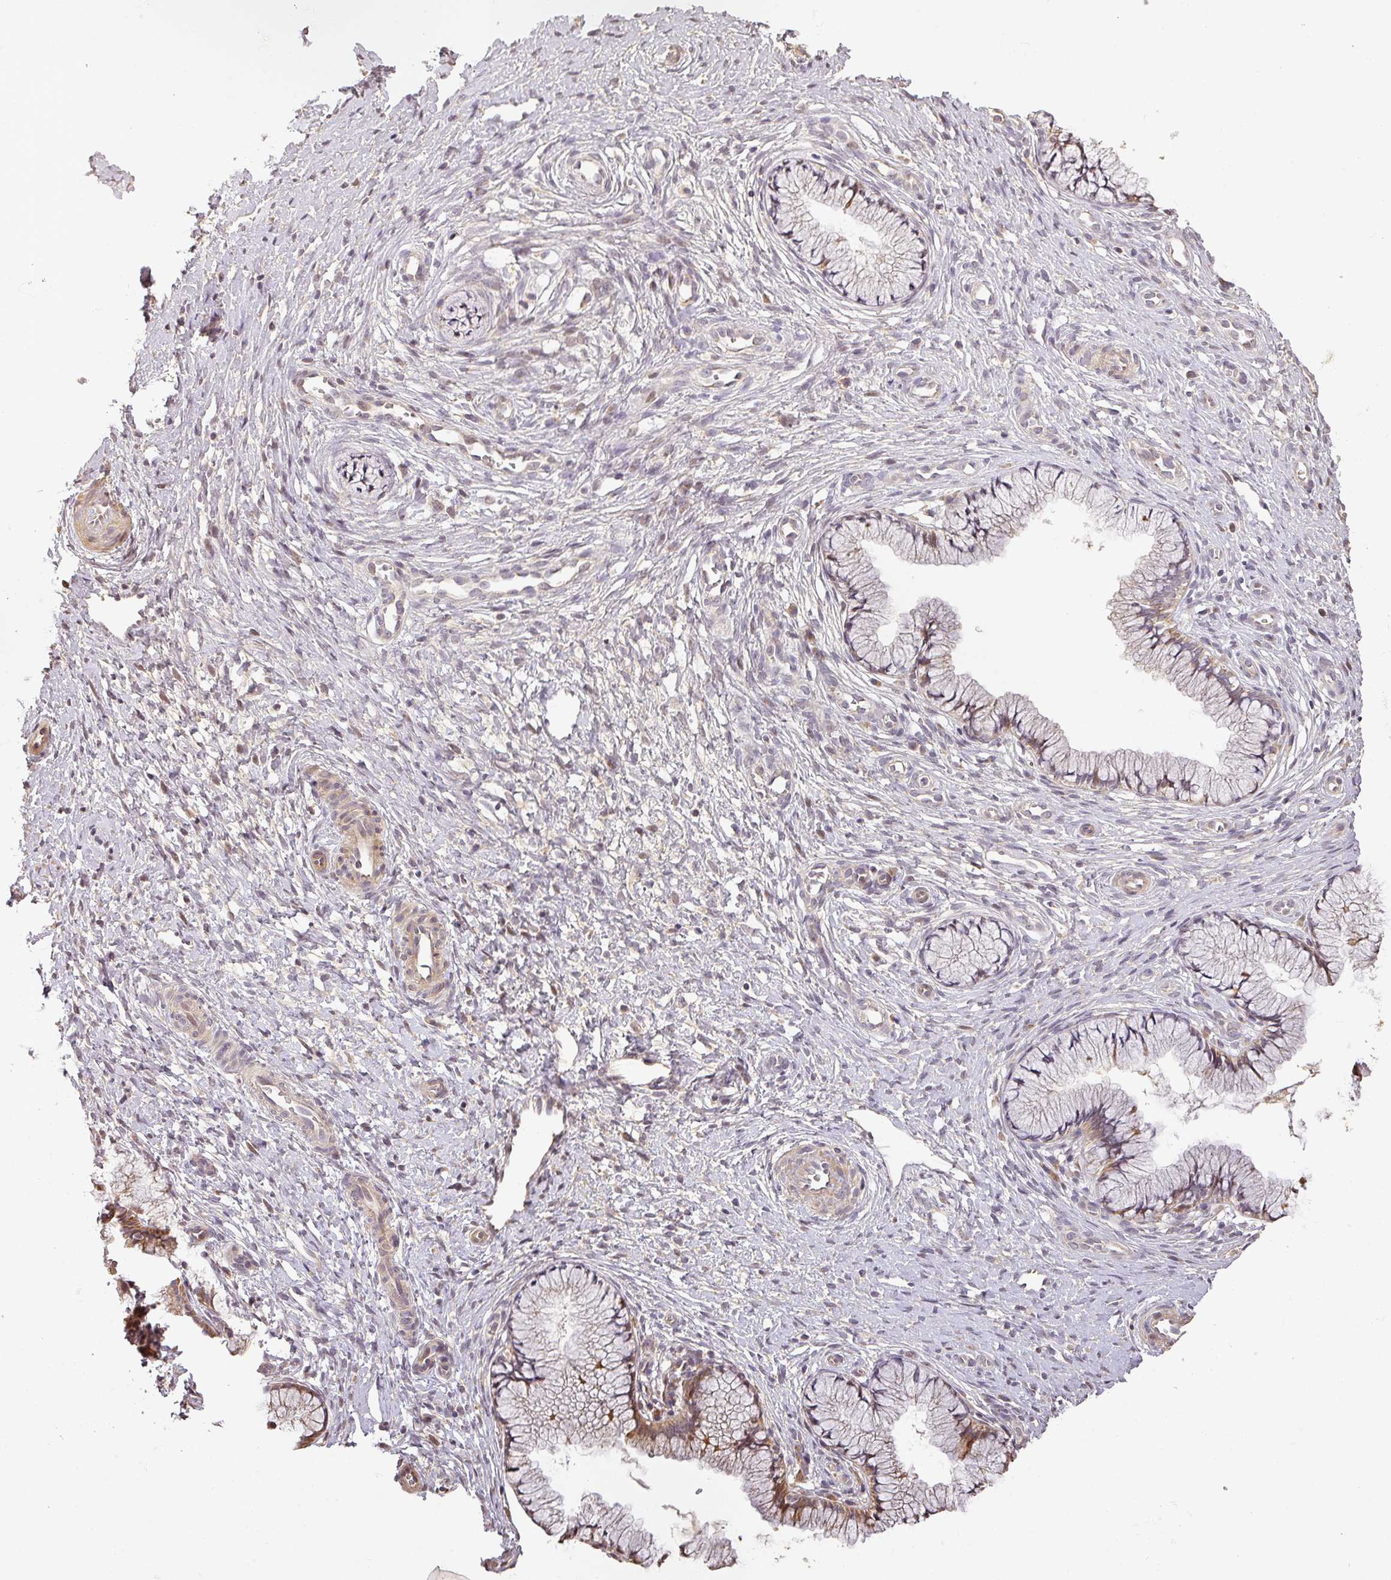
{"staining": {"intensity": "moderate", "quantity": "25%-75%", "location": "cytoplasmic/membranous"}, "tissue": "cervix", "cell_type": "Glandular cells", "image_type": "normal", "snomed": [{"axis": "morphology", "description": "Normal tissue, NOS"}, {"axis": "topography", "description": "Cervix"}], "caption": "A medium amount of moderate cytoplasmic/membranous staining is appreciated in about 25%-75% of glandular cells in normal cervix.", "gene": "BPIFB3", "patient": {"sex": "female", "age": 36}}